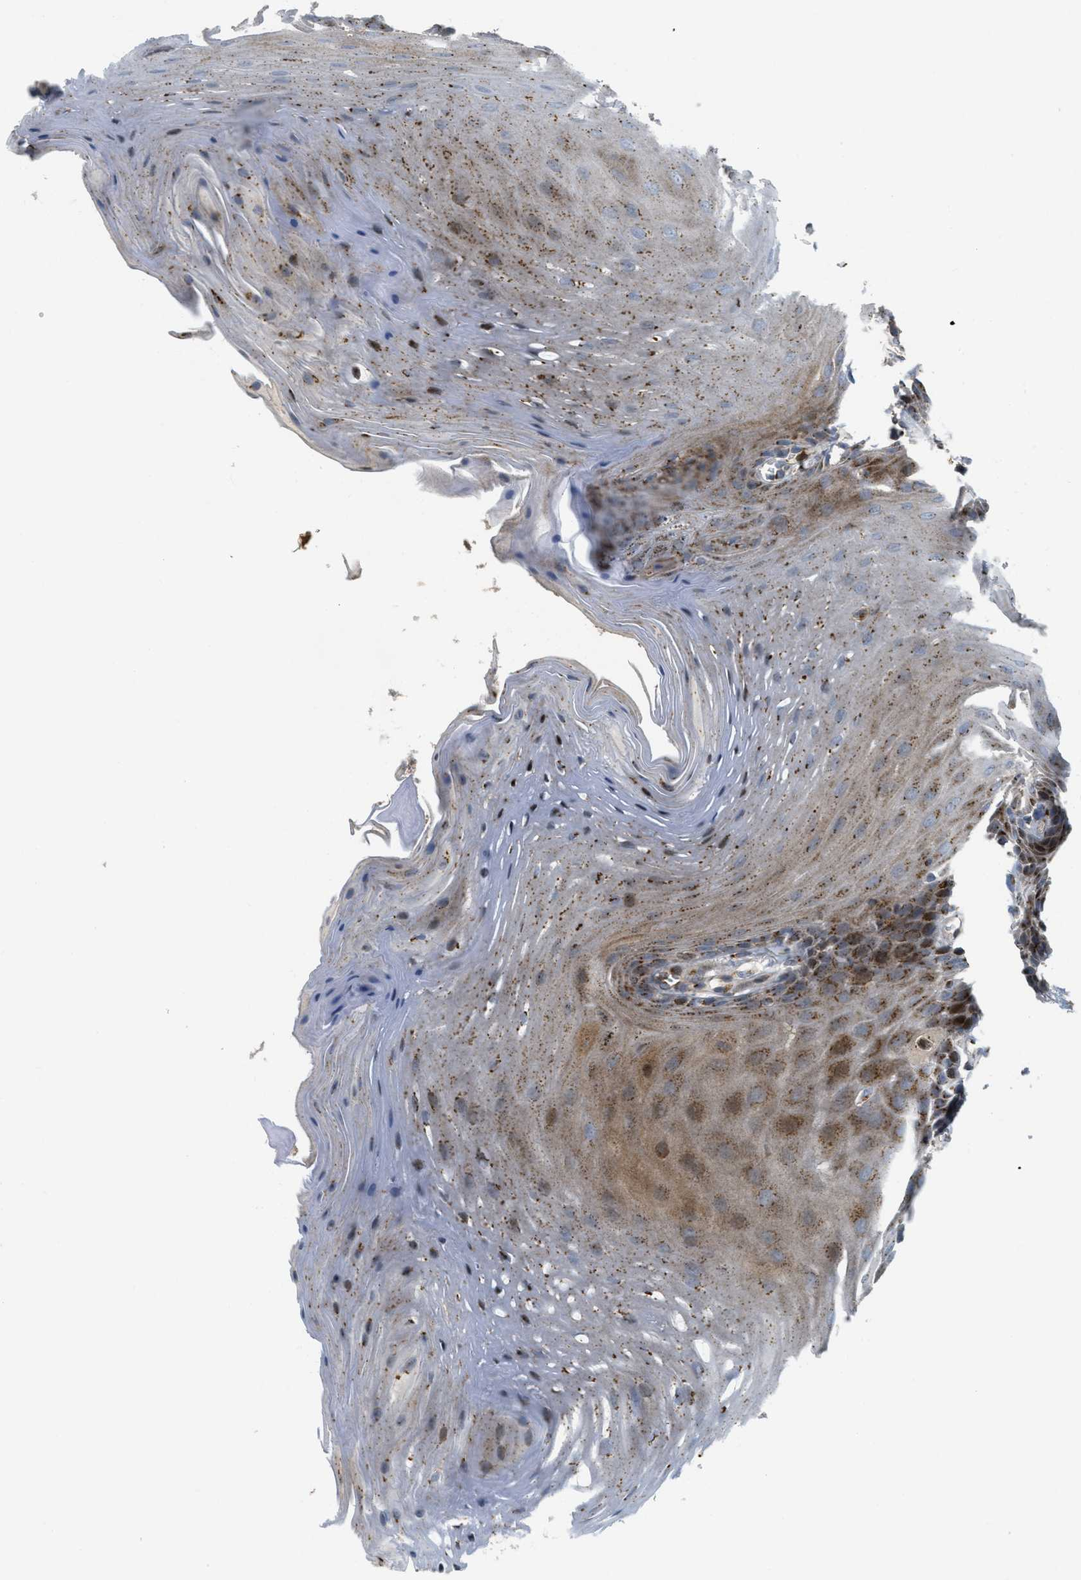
{"staining": {"intensity": "moderate", "quantity": ">75%", "location": "cytoplasmic/membranous"}, "tissue": "oral mucosa", "cell_type": "Squamous epithelial cells", "image_type": "normal", "snomed": [{"axis": "morphology", "description": "Normal tissue, NOS"}, {"axis": "morphology", "description": "Squamous cell carcinoma, NOS"}, {"axis": "topography", "description": "Oral tissue"}, {"axis": "topography", "description": "Head-Neck"}], "caption": "Immunohistochemistry (IHC) micrograph of normal human oral mucosa stained for a protein (brown), which exhibits medium levels of moderate cytoplasmic/membranous staining in approximately >75% of squamous epithelial cells.", "gene": "ZFPL1", "patient": {"sex": "male", "age": 71}}